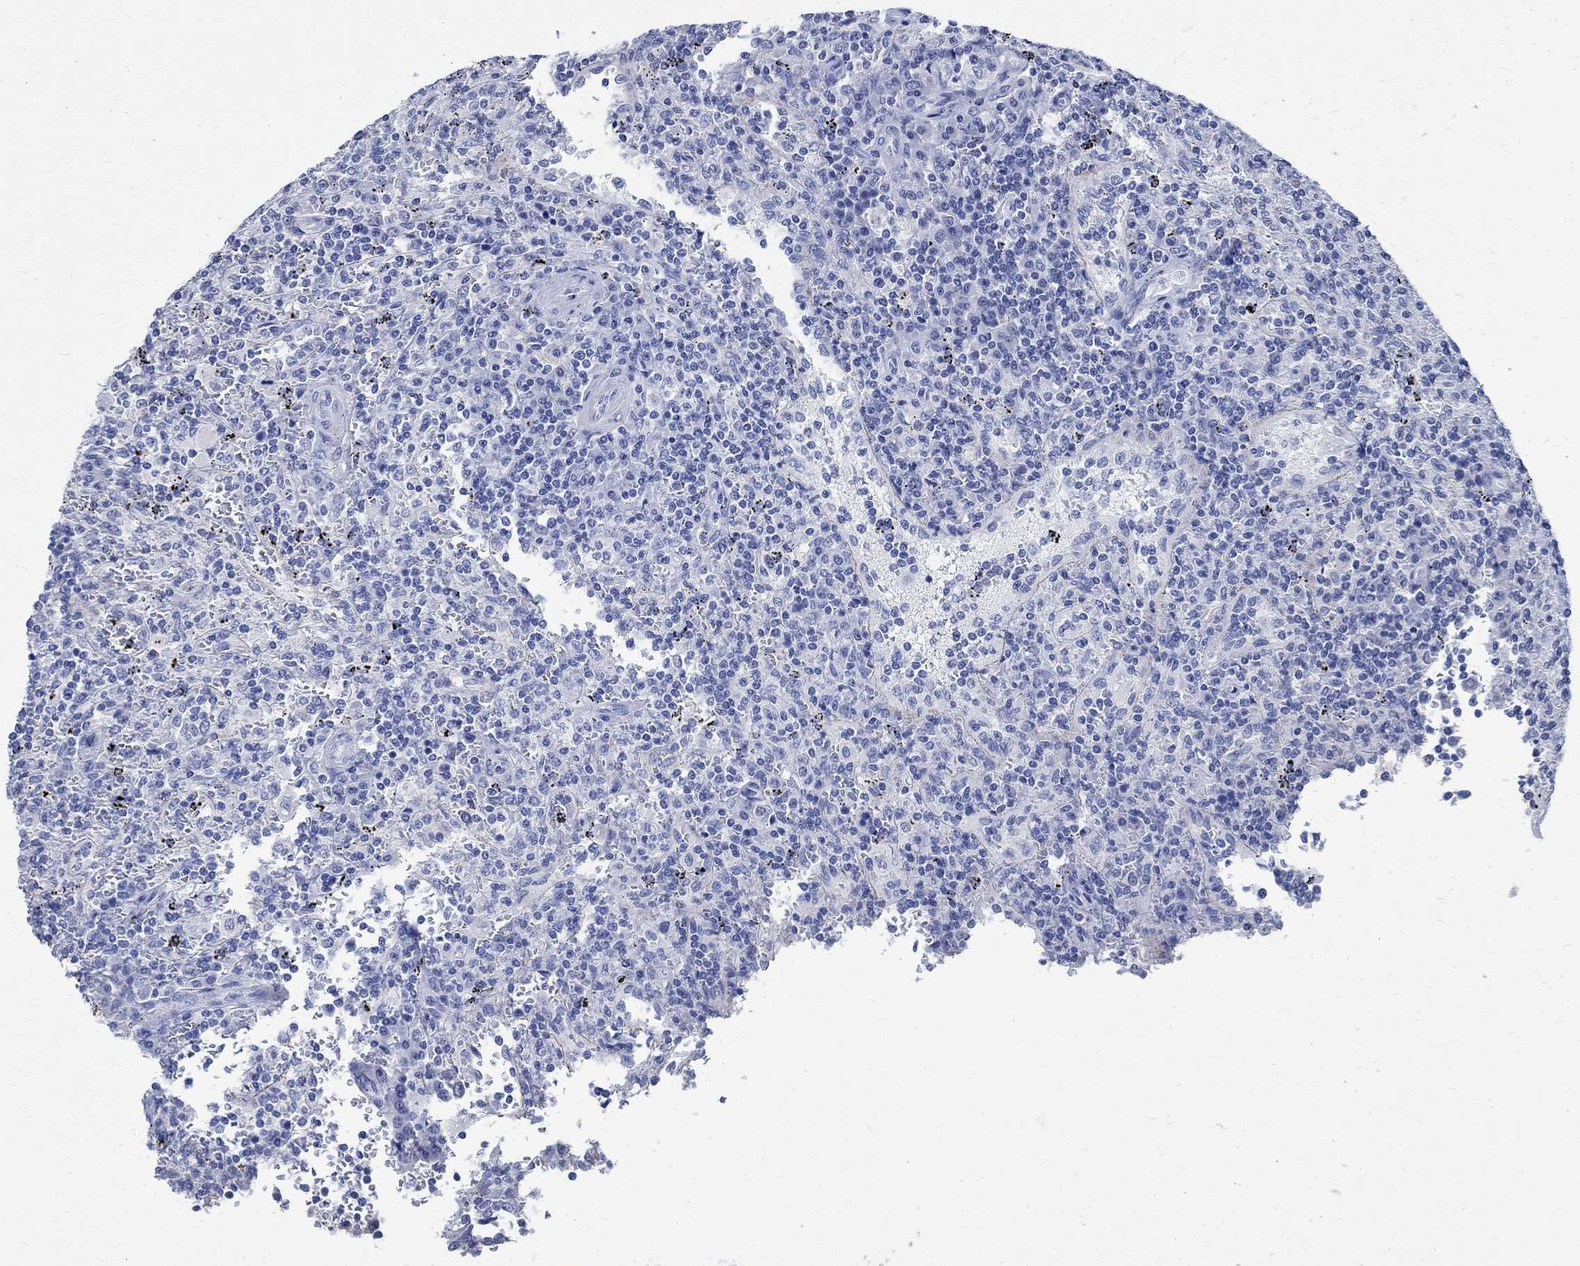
{"staining": {"intensity": "negative", "quantity": "none", "location": "none"}, "tissue": "lymphoma", "cell_type": "Tumor cells", "image_type": "cancer", "snomed": [{"axis": "morphology", "description": "Malignant lymphoma, non-Hodgkin's type, Low grade"}, {"axis": "topography", "description": "Spleen"}], "caption": "High magnification brightfield microscopy of lymphoma stained with DAB (brown) and counterstained with hematoxylin (blue): tumor cells show no significant positivity.", "gene": "TMEM221", "patient": {"sex": "male", "age": 62}}